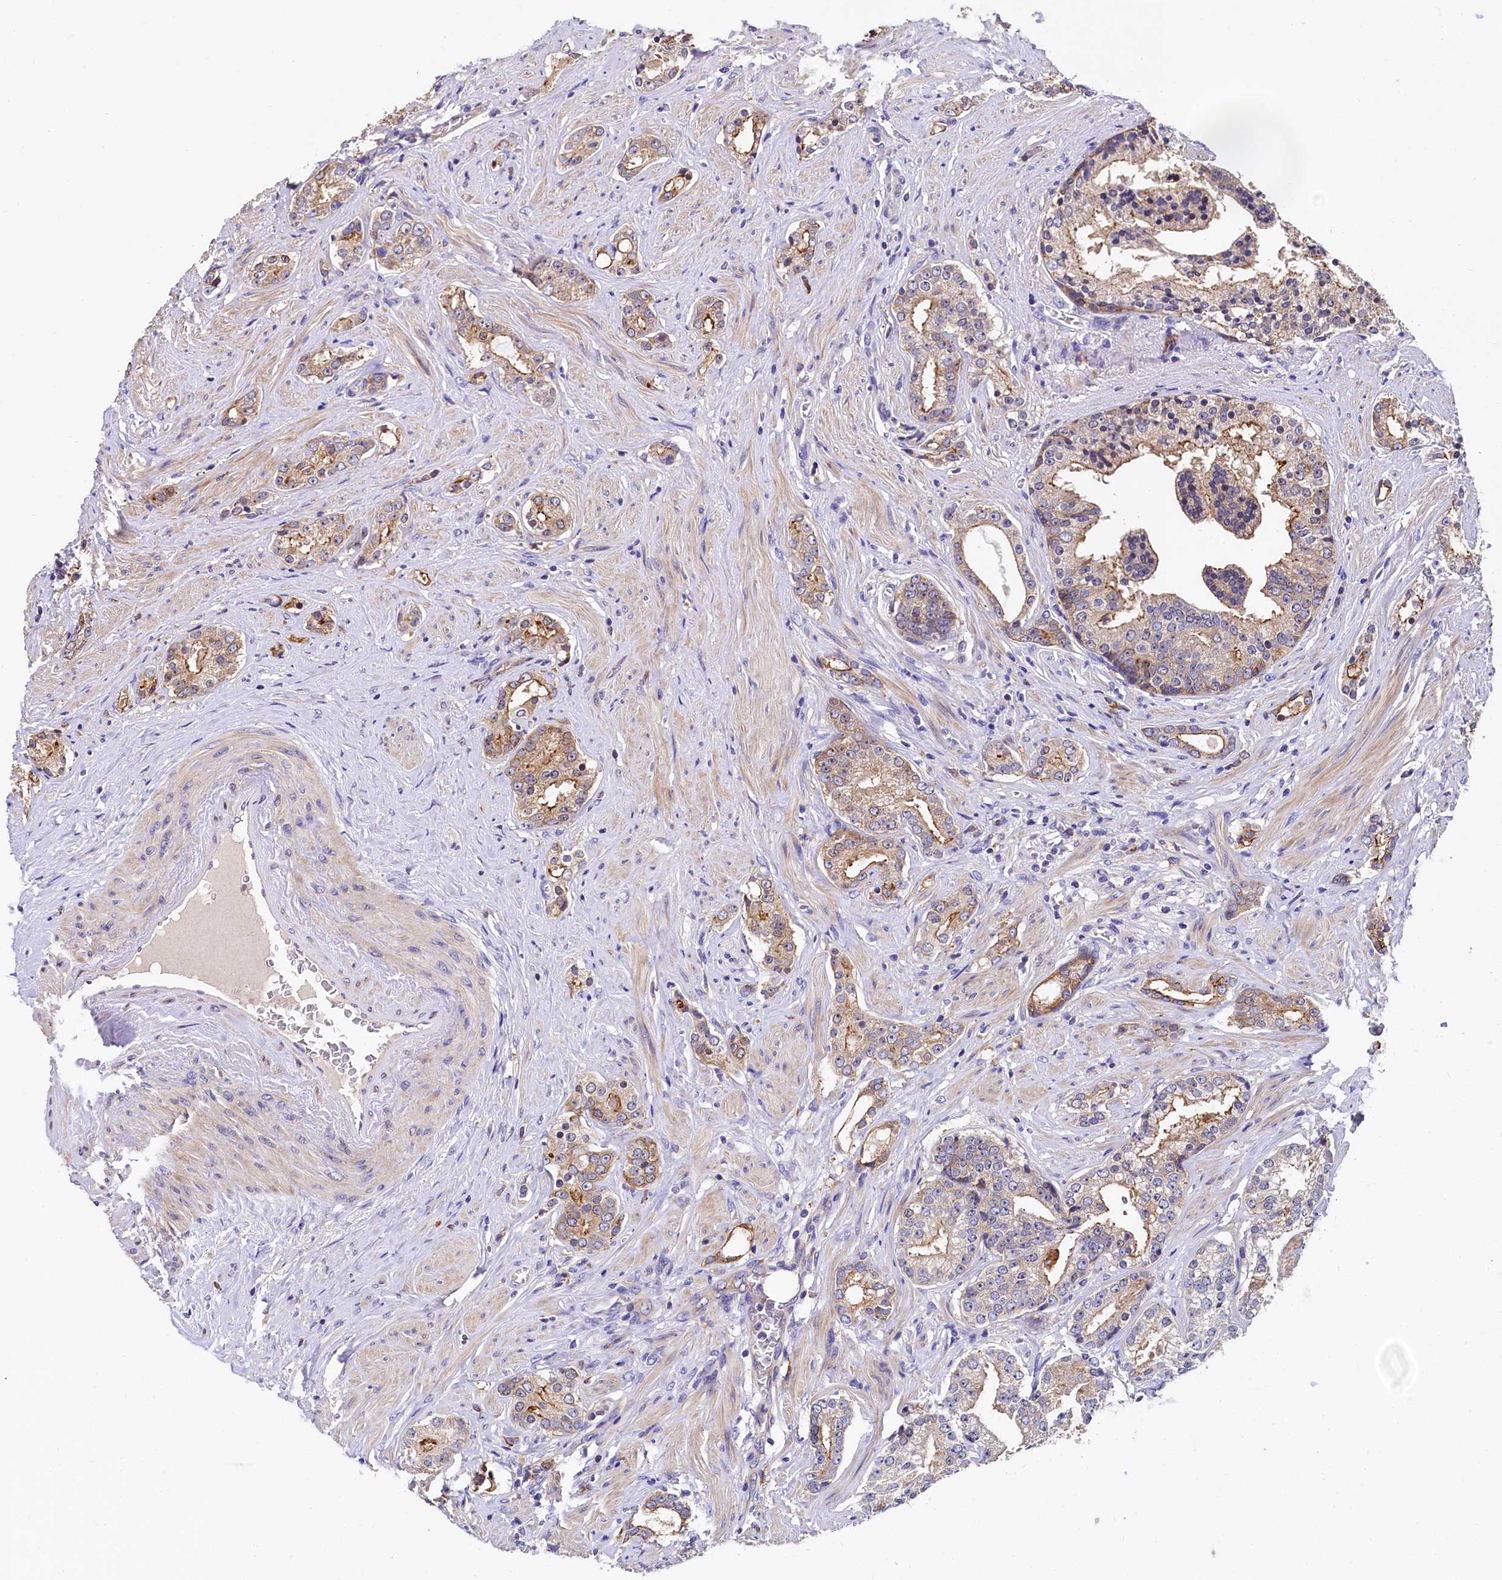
{"staining": {"intensity": "moderate", "quantity": "25%-75%", "location": "cytoplasmic/membranous"}, "tissue": "prostate cancer", "cell_type": "Tumor cells", "image_type": "cancer", "snomed": [{"axis": "morphology", "description": "Adenocarcinoma, High grade"}, {"axis": "topography", "description": "Prostate"}], "caption": "Prostate cancer (adenocarcinoma (high-grade)) stained for a protein (brown) reveals moderate cytoplasmic/membranous positive staining in approximately 25%-75% of tumor cells.", "gene": "EPS8L2", "patient": {"sex": "male", "age": 58}}